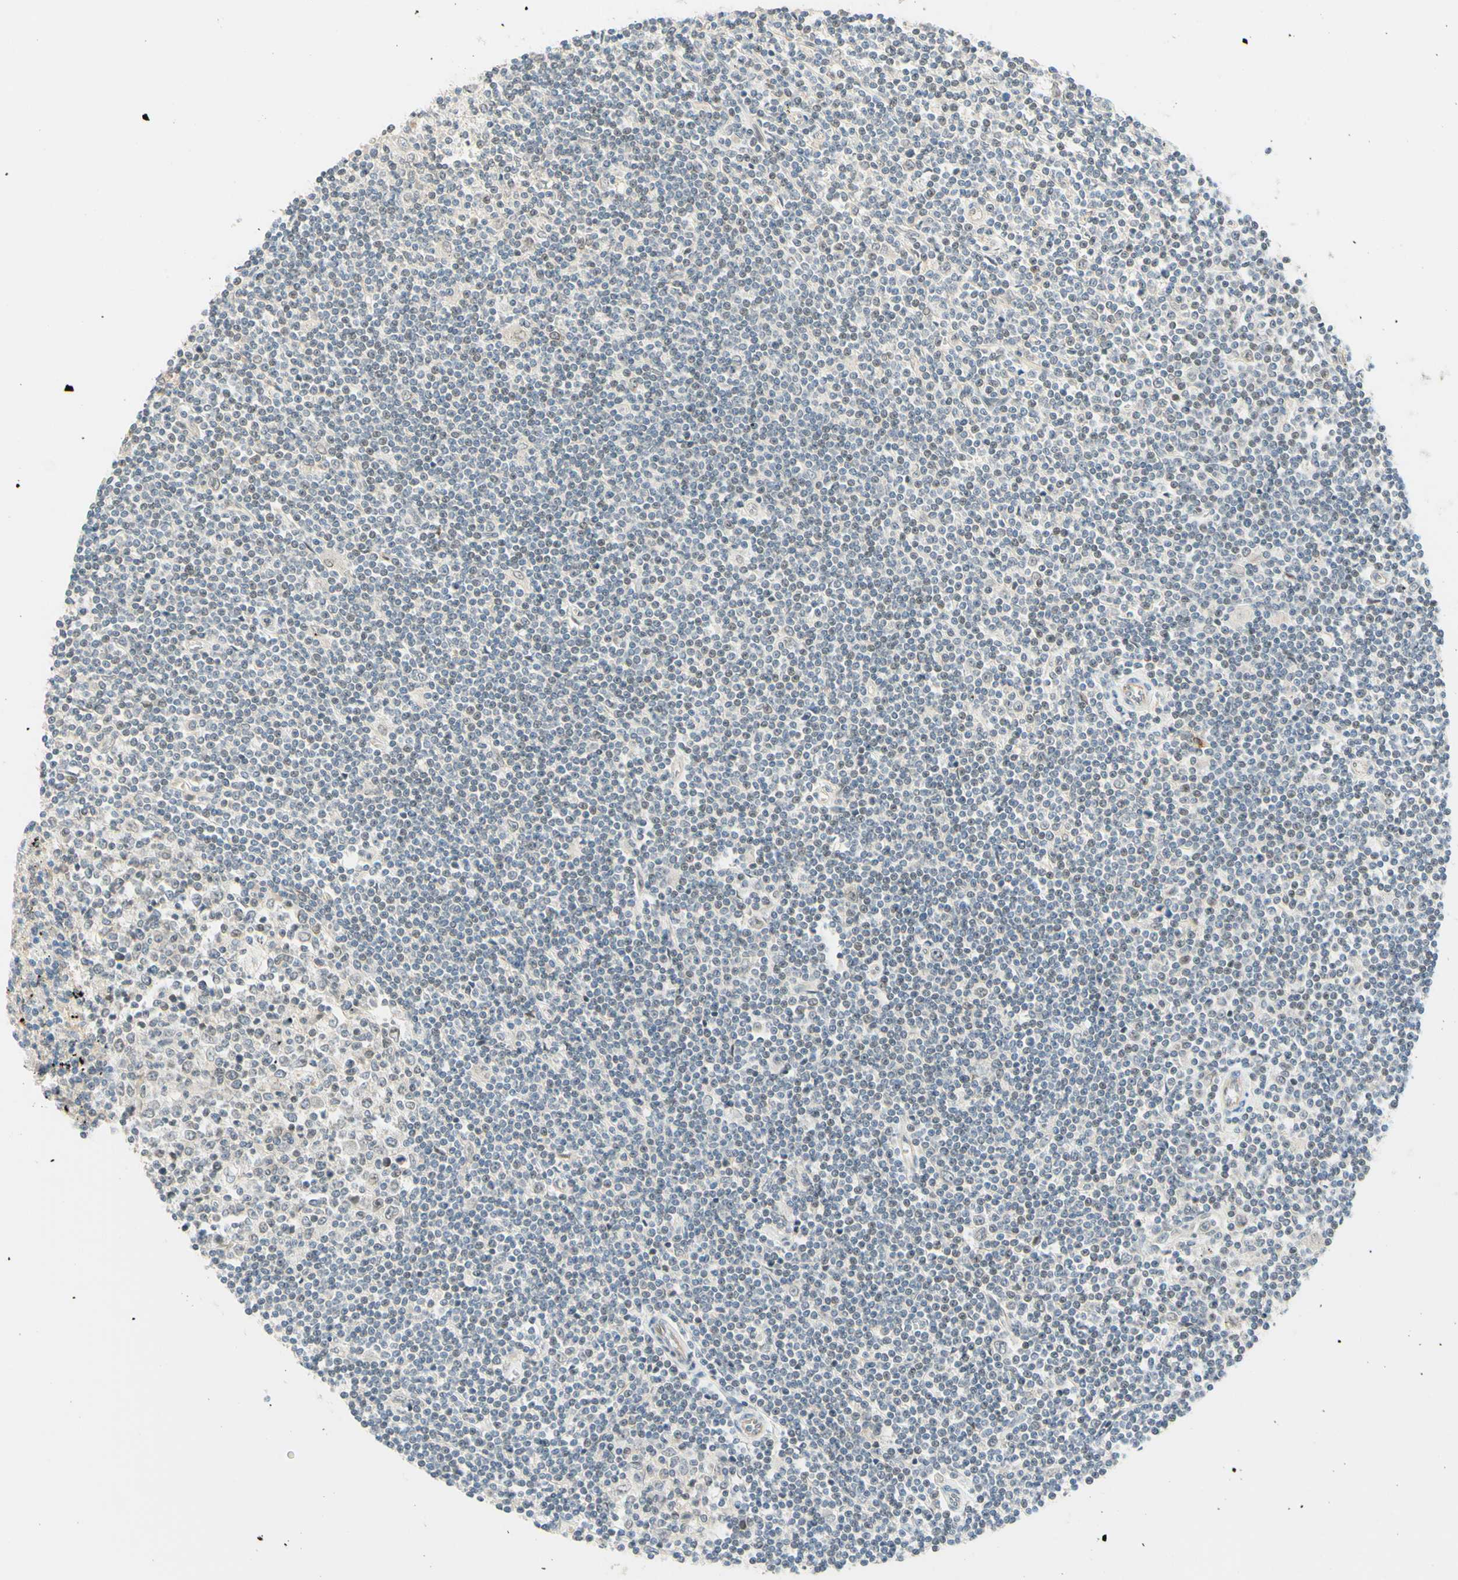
{"staining": {"intensity": "negative", "quantity": "none", "location": "none"}, "tissue": "lymphoma", "cell_type": "Tumor cells", "image_type": "cancer", "snomed": [{"axis": "morphology", "description": "Malignant lymphoma, non-Hodgkin's type, Low grade"}, {"axis": "topography", "description": "Spleen"}], "caption": "Immunohistochemistry of human lymphoma reveals no expression in tumor cells.", "gene": "C2CD2L", "patient": {"sex": "male", "age": 76}}